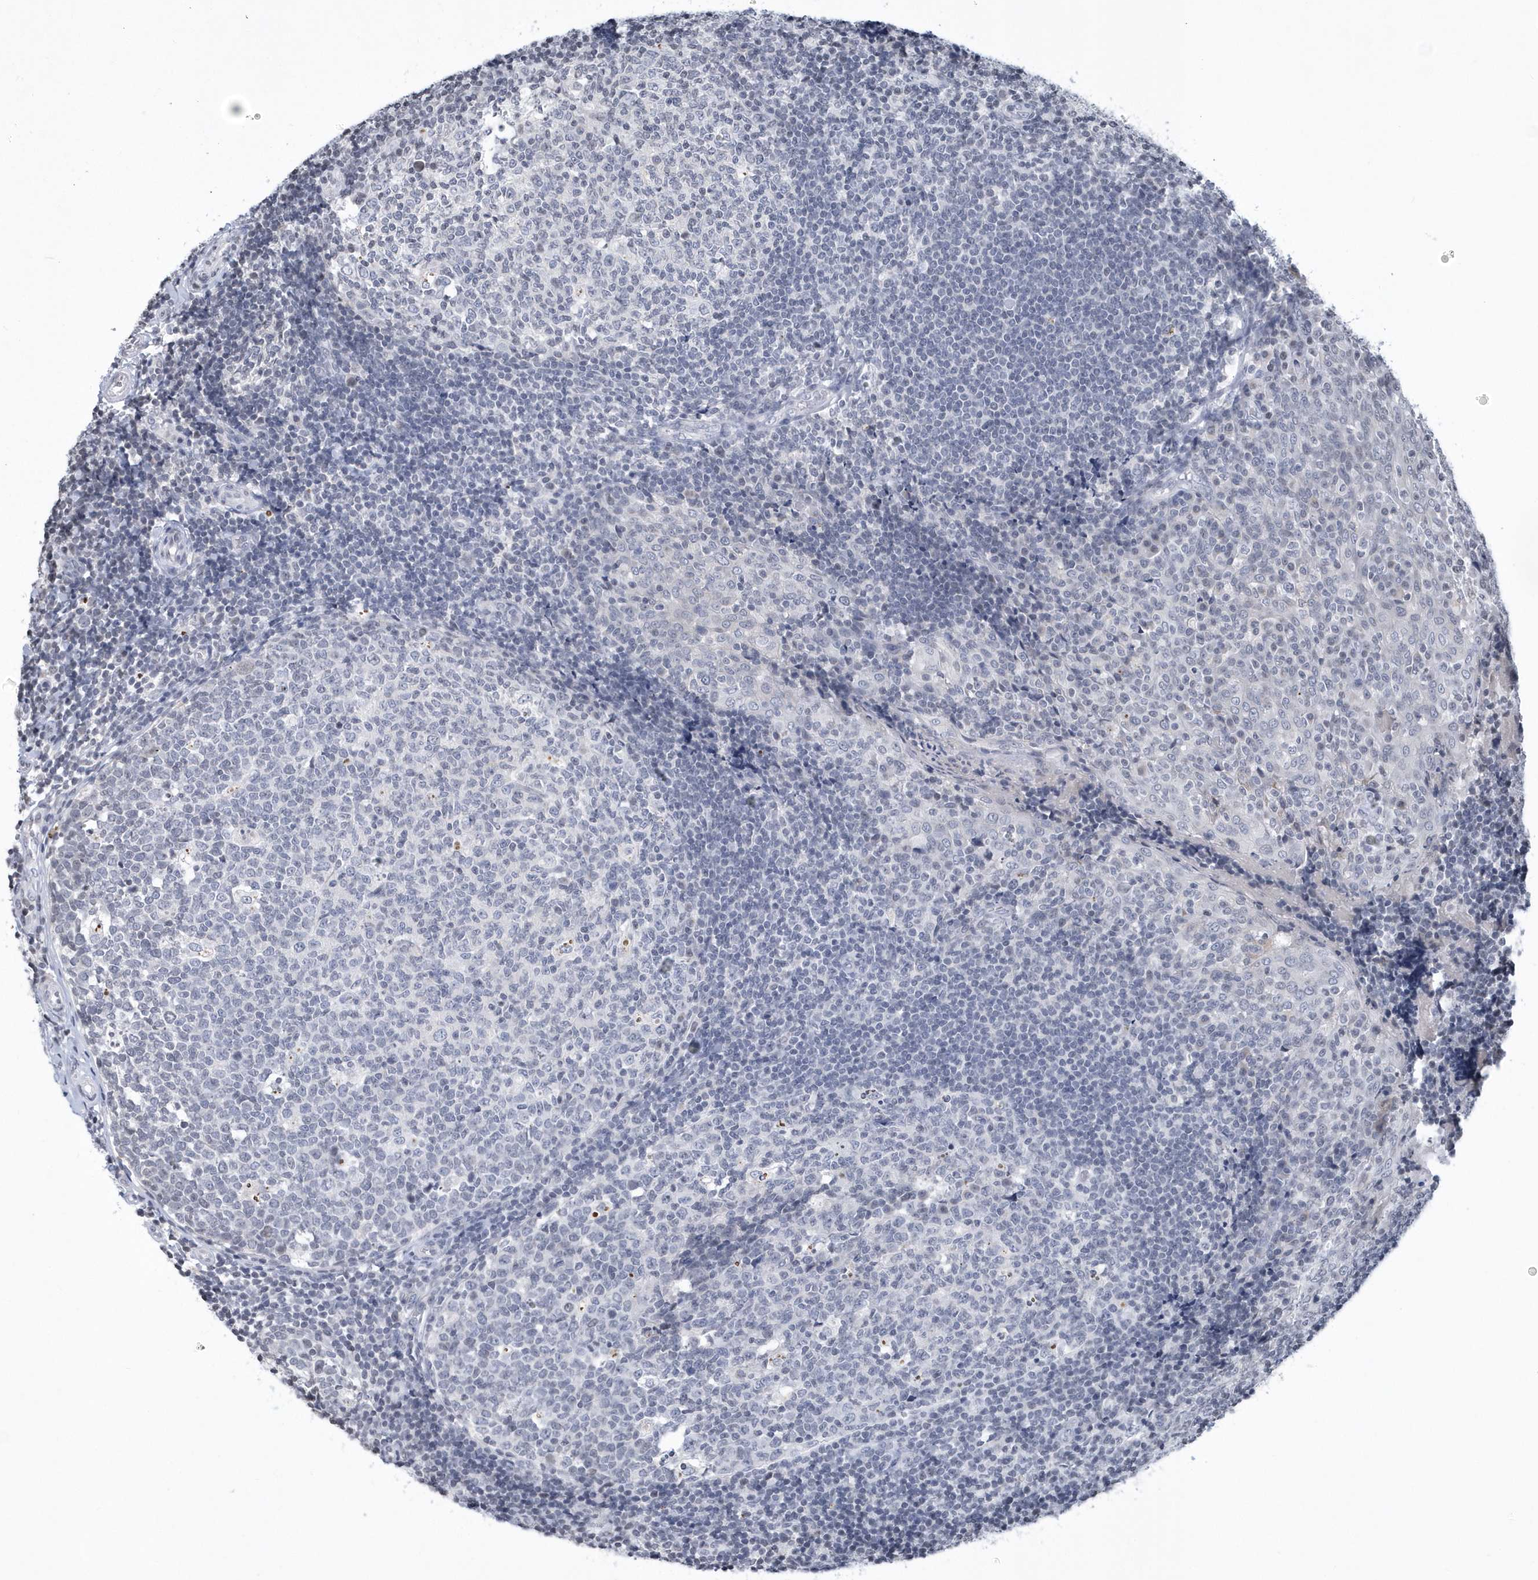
{"staining": {"intensity": "negative", "quantity": "none", "location": "none"}, "tissue": "tonsil", "cell_type": "Germinal center cells", "image_type": "normal", "snomed": [{"axis": "morphology", "description": "Normal tissue, NOS"}, {"axis": "topography", "description": "Tonsil"}], "caption": "Immunohistochemistry histopathology image of benign tonsil: human tonsil stained with DAB demonstrates no significant protein expression in germinal center cells.", "gene": "VWA5B2", "patient": {"sex": "female", "age": 19}}